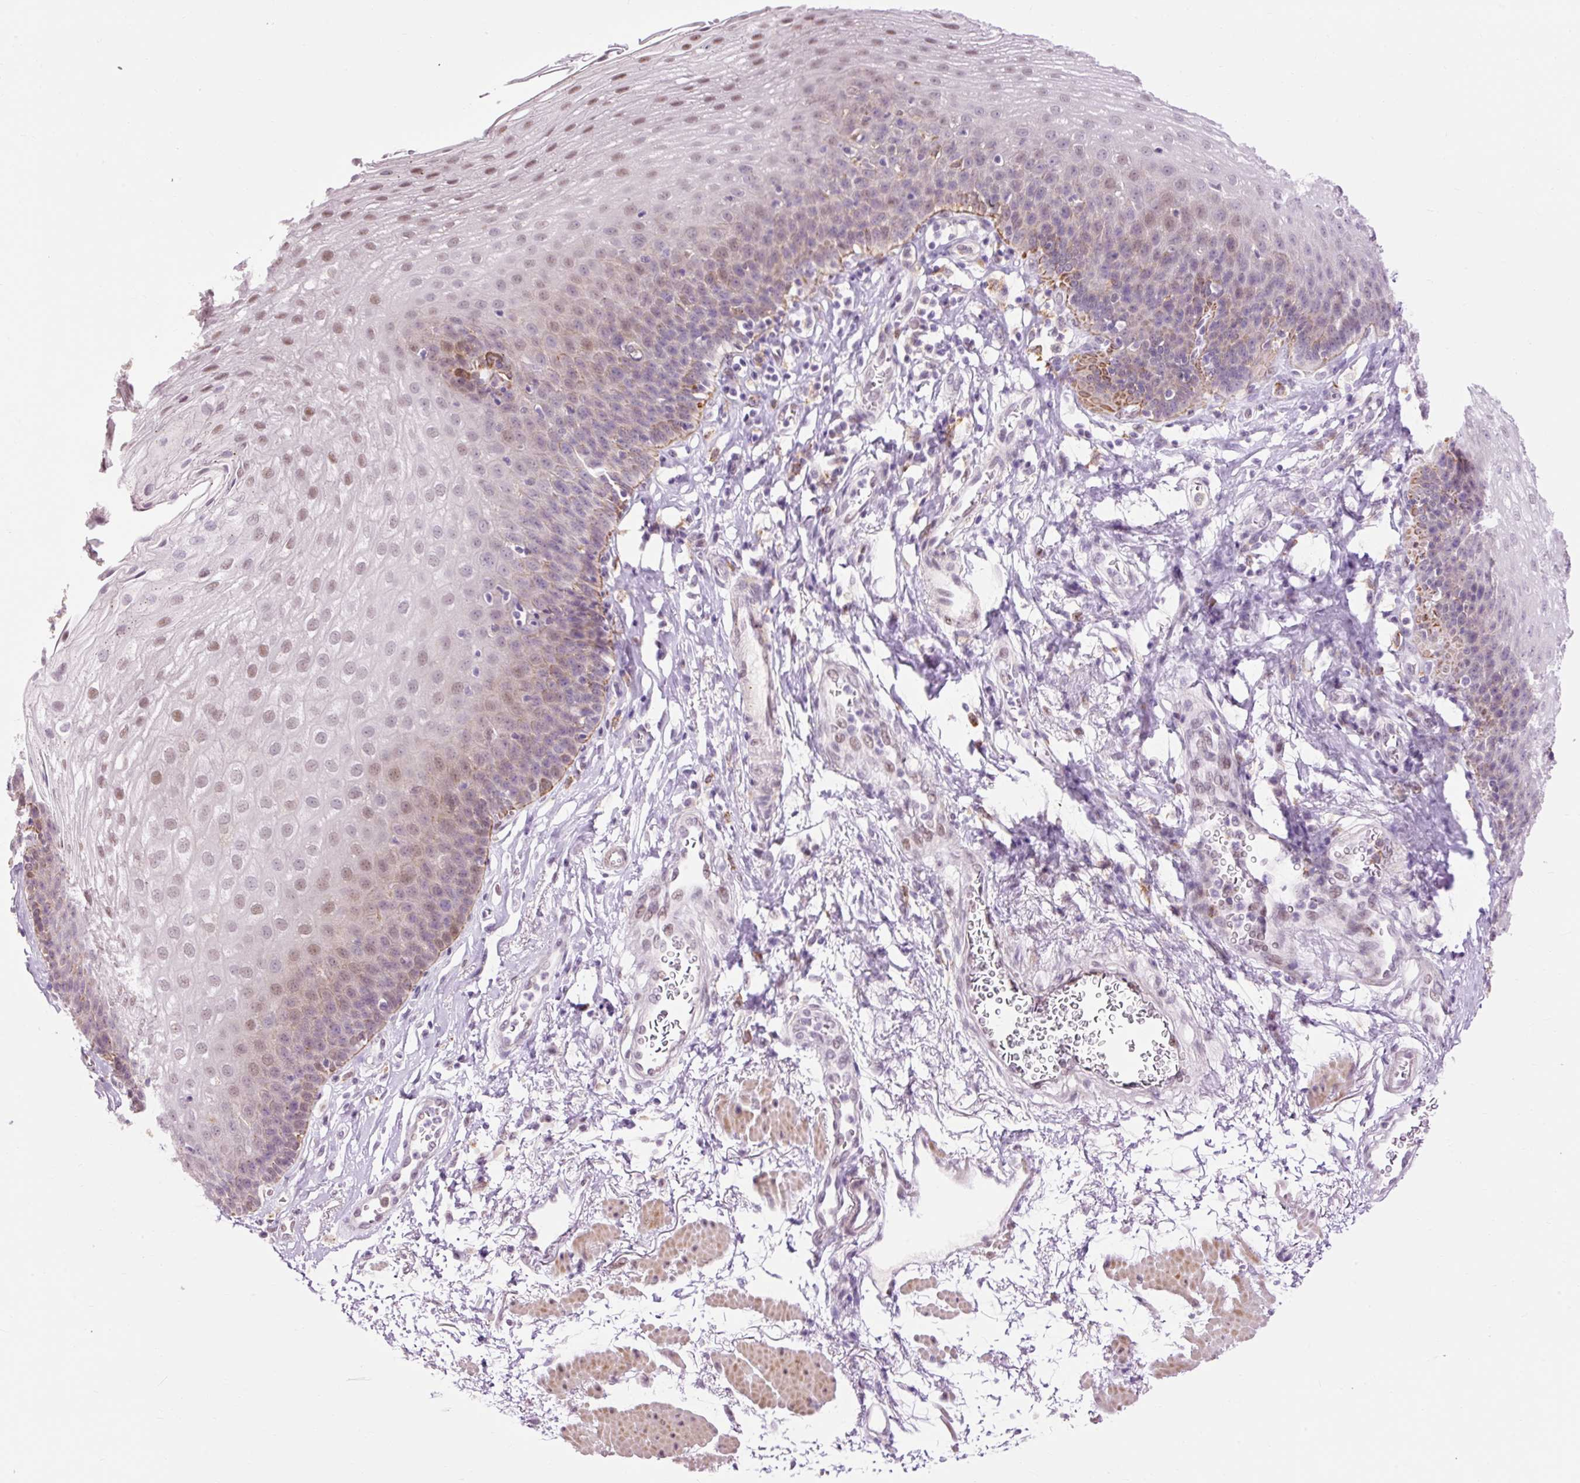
{"staining": {"intensity": "moderate", "quantity": "25%-75%", "location": "cytoplasmic/membranous,nuclear"}, "tissue": "esophagus", "cell_type": "Squamous epithelial cells", "image_type": "normal", "snomed": [{"axis": "morphology", "description": "Normal tissue, NOS"}, {"axis": "topography", "description": "Esophagus"}], "caption": "Immunohistochemical staining of benign human esophagus demonstrates moderate cytoplasmic/membranous,nuclear protein positivity in about 25%-75% of squamous epithelial cells.", "gene": "LY86", "patient": {"sex": "female", "age": 81}}